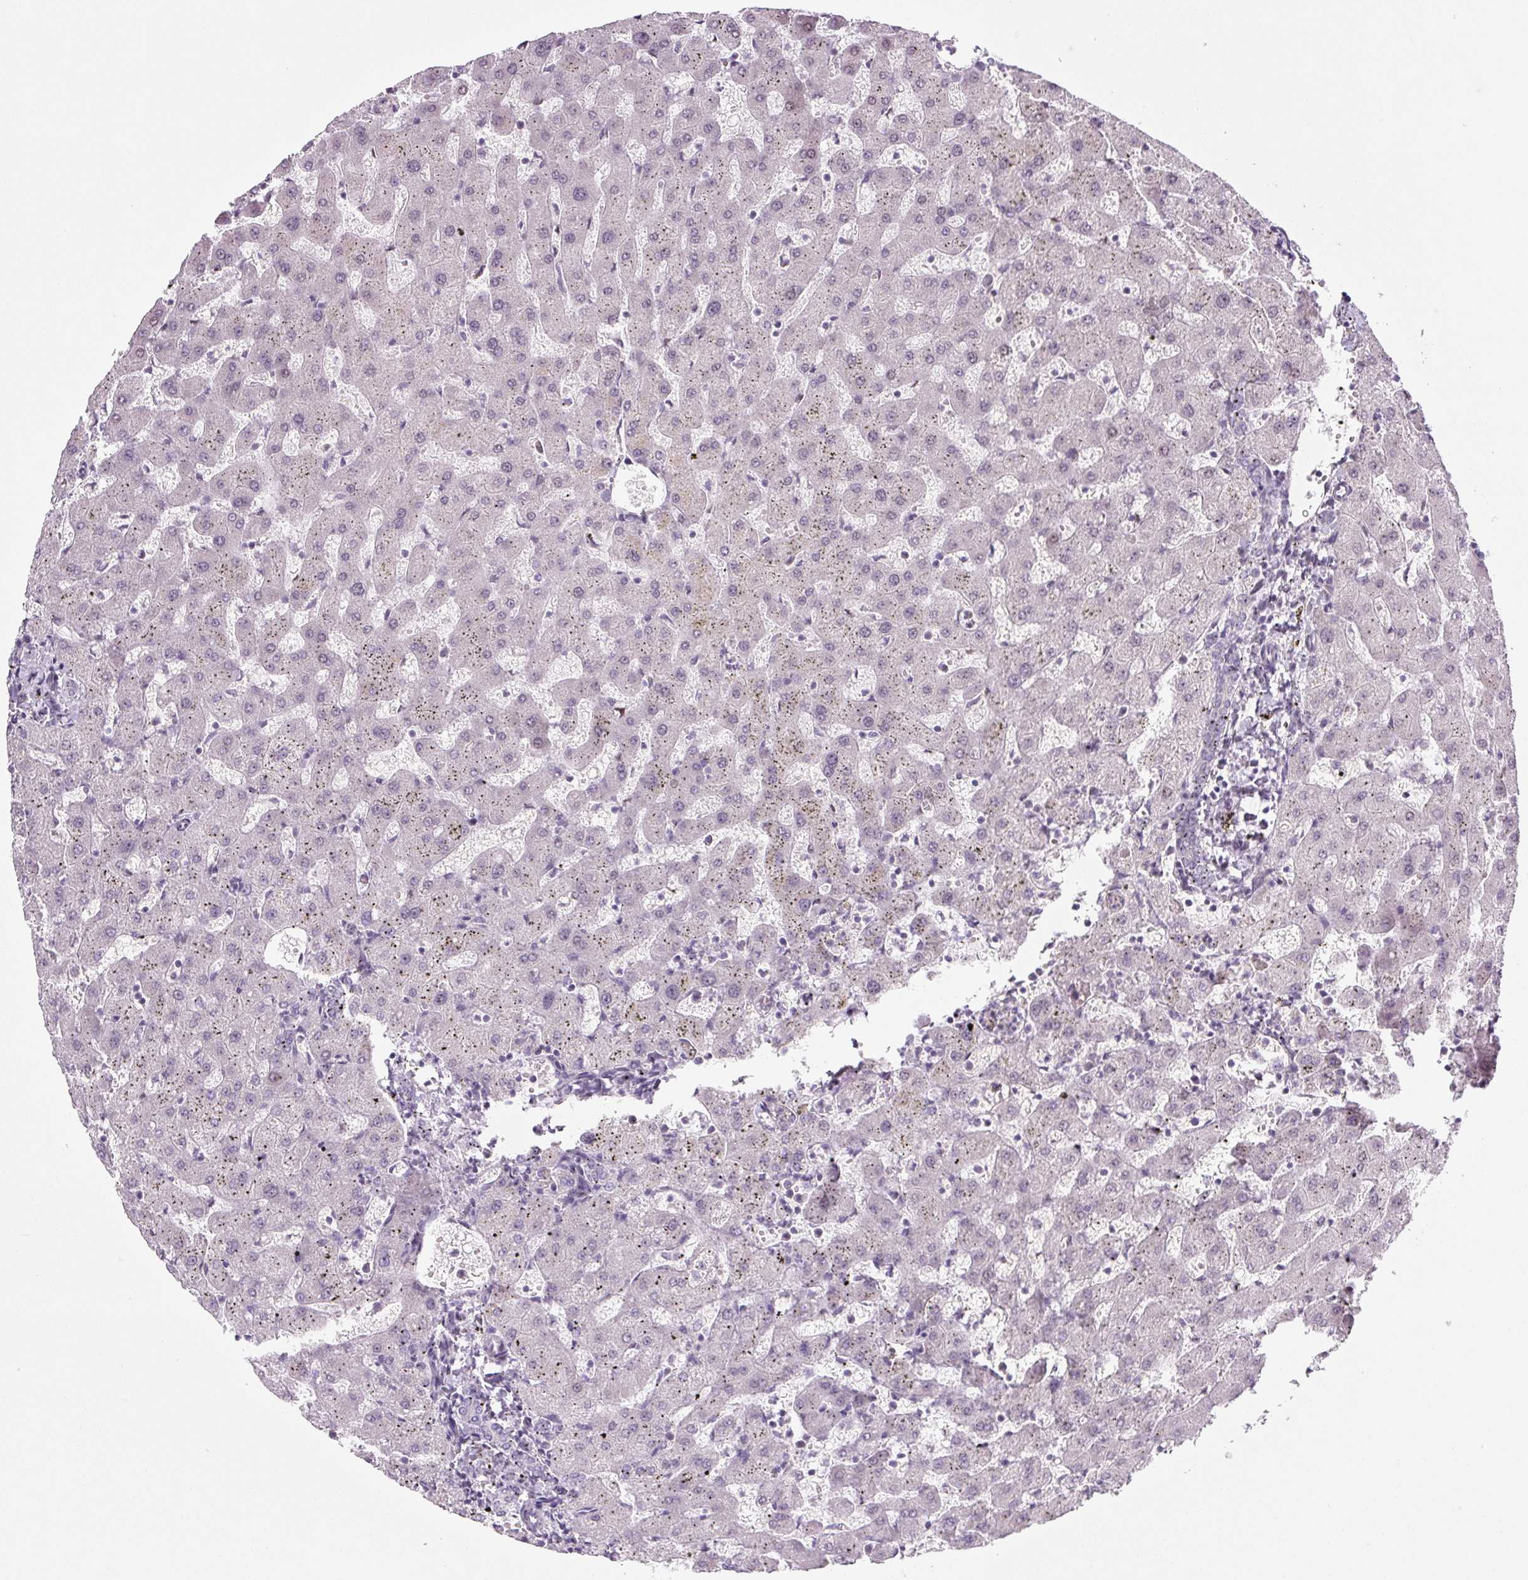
{"staining": {"intensity": "negative", "quantity": "none", "location": "none"}, "tissue": "liver", "cell_type": "Cholangiocytes", "image_type": "normal", "snomed": [{"axis": "morphology", "description": "Normal tissue, NOS"}, {"axis": "topography", "description": "Liver"}], "caption": "An image of liver stained for a protein exhibits no brown staining in cholangiocytes.", "gene": "TCFL5", "patient": {"sex": "female", "age": 63}}